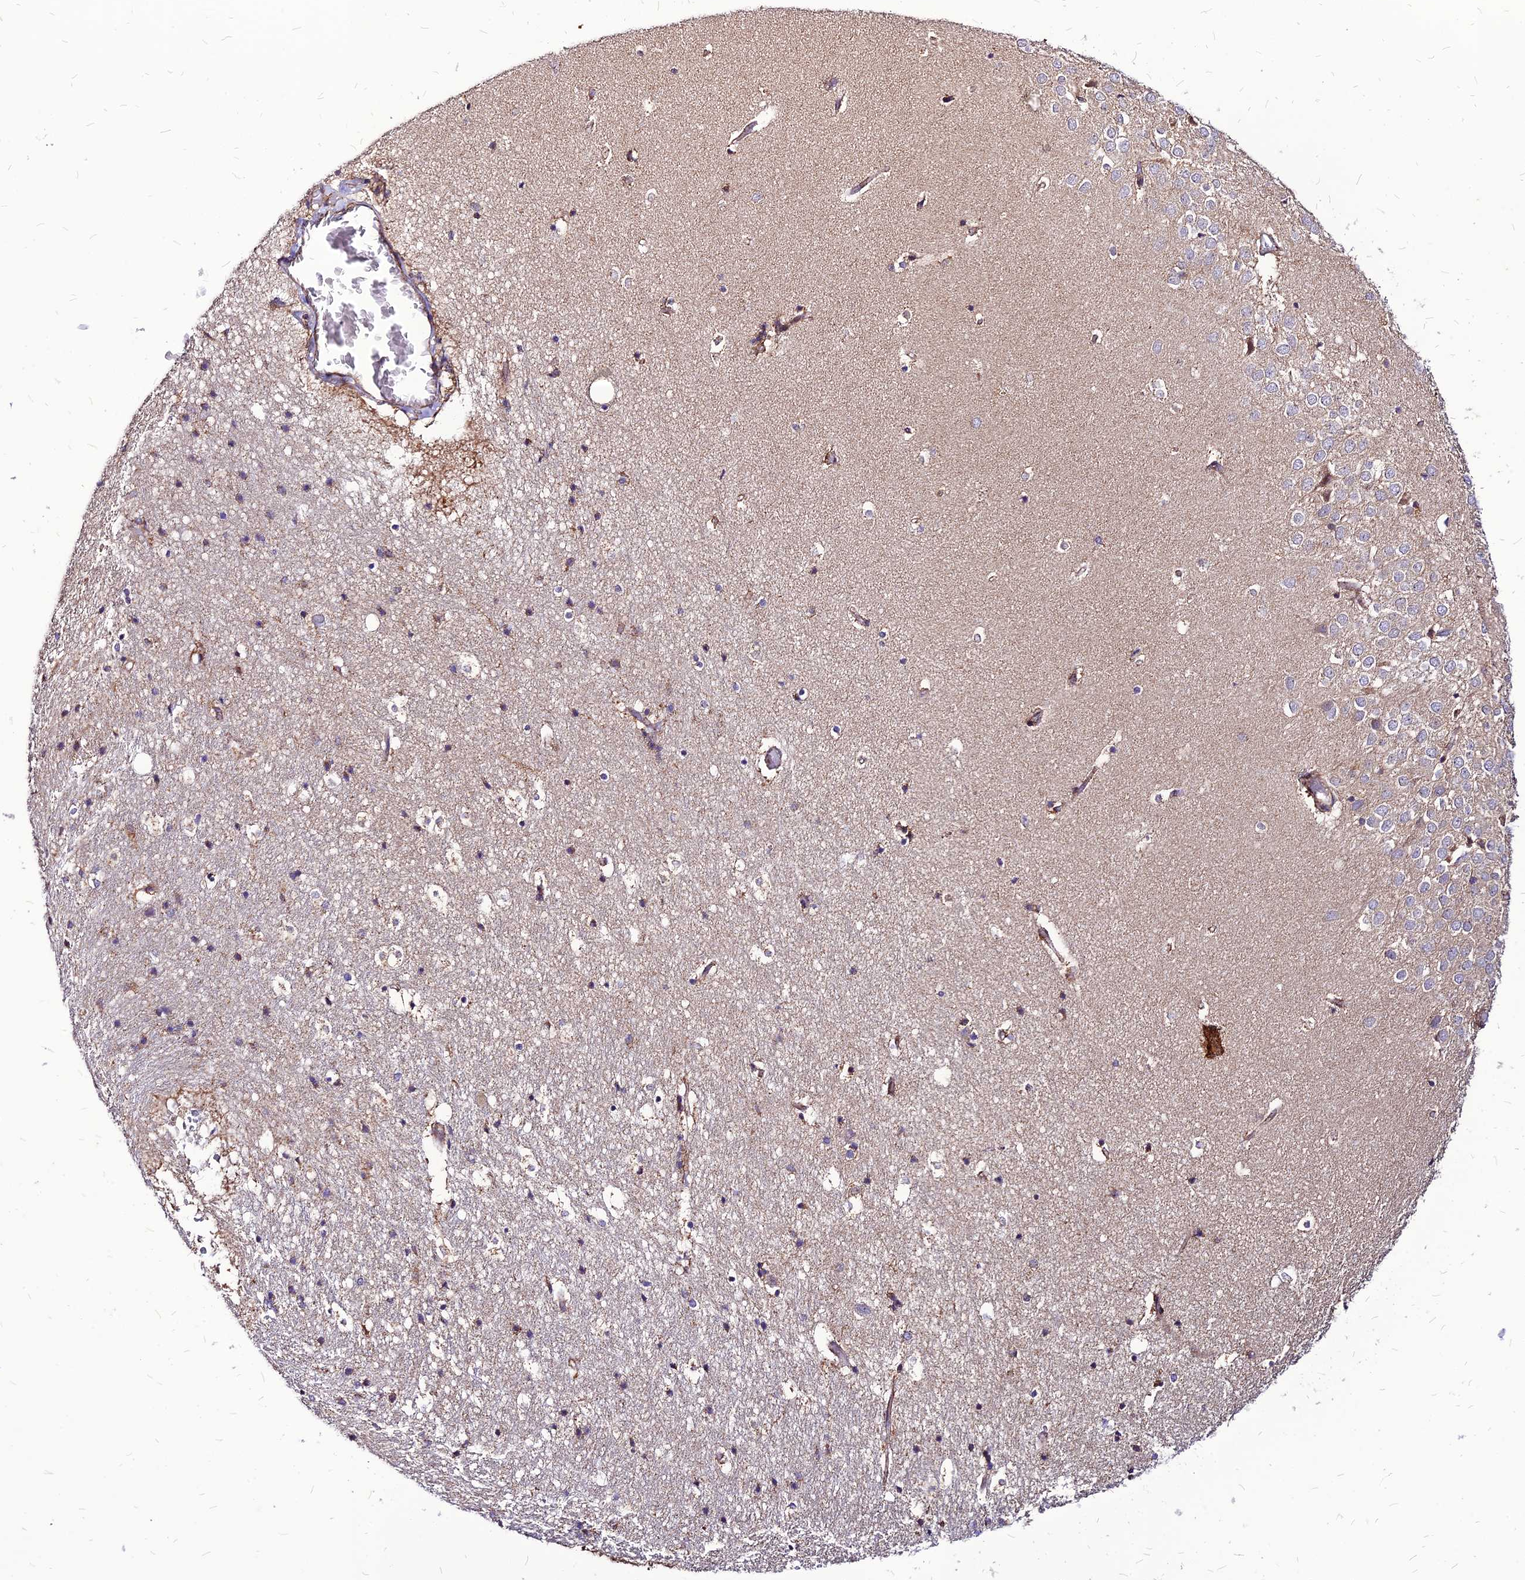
{"staining": {"intensity": "moderate", "quantity": "<25%", "location": "cytoplasmic/membranous"}, "tissue": "hippocampus", "cell_type": "Glial cells", "image_type": "normal", "snomed": [{"axis": "morphology", "description": "Normal tissue, NOS"}, {"axis": "topography", "description": "Hippocampus"}], "caption": "IHC staining of benign hippocampus, which displays low levels of moderate cytoplasmic/membranous staining in approximately <25% of glial cells indicating moderate cytoplasmic/membranous protein expression. The staining was performed using DAB (3,3'-diaminobenzidine) (brown) for protein detection and nuclei were counterstained in hematoxylin (blue).", "gene": "ECI1", "patient": {"sex": "female", "age": 52}}